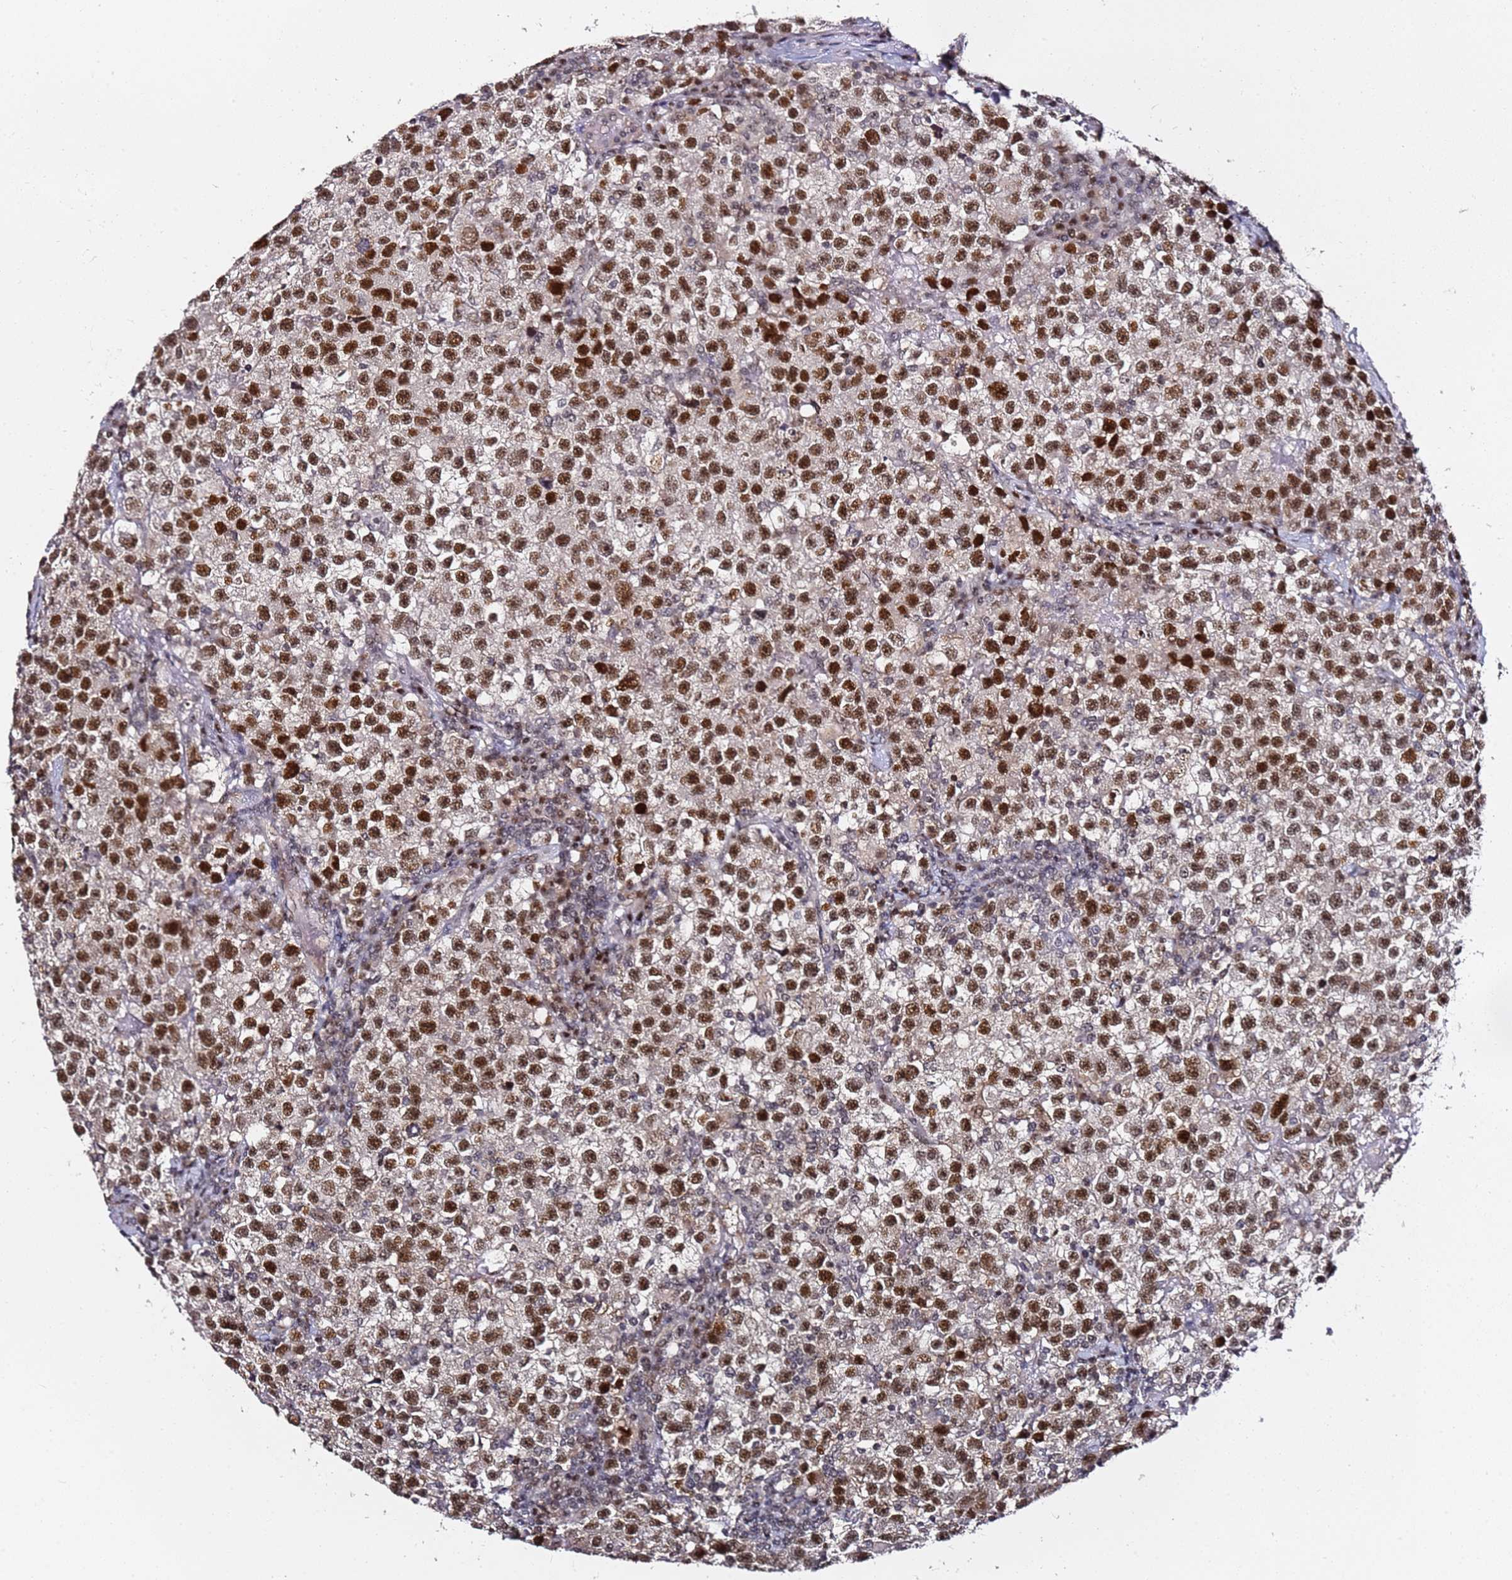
{"staining": {"intensity": "strong", "quantity": "25%-75%", "location": "nuclear"}, "tissue": "testis cancer", "cell_type": "Tumor cells", "image_type": "cancer", "snomed": [{"axis": "morphology", "description": "Seminoma, NOS"}, {"axis": "topography", "description": "Testis"}], "caption": "There is high levels of strong nuclear positivity in tumor cells of seminoma (testis), as demonstrated by immunohistochemical staining (brown color).", "gene": "FCF1", "patient": {"sex": "male", "age": 22}}